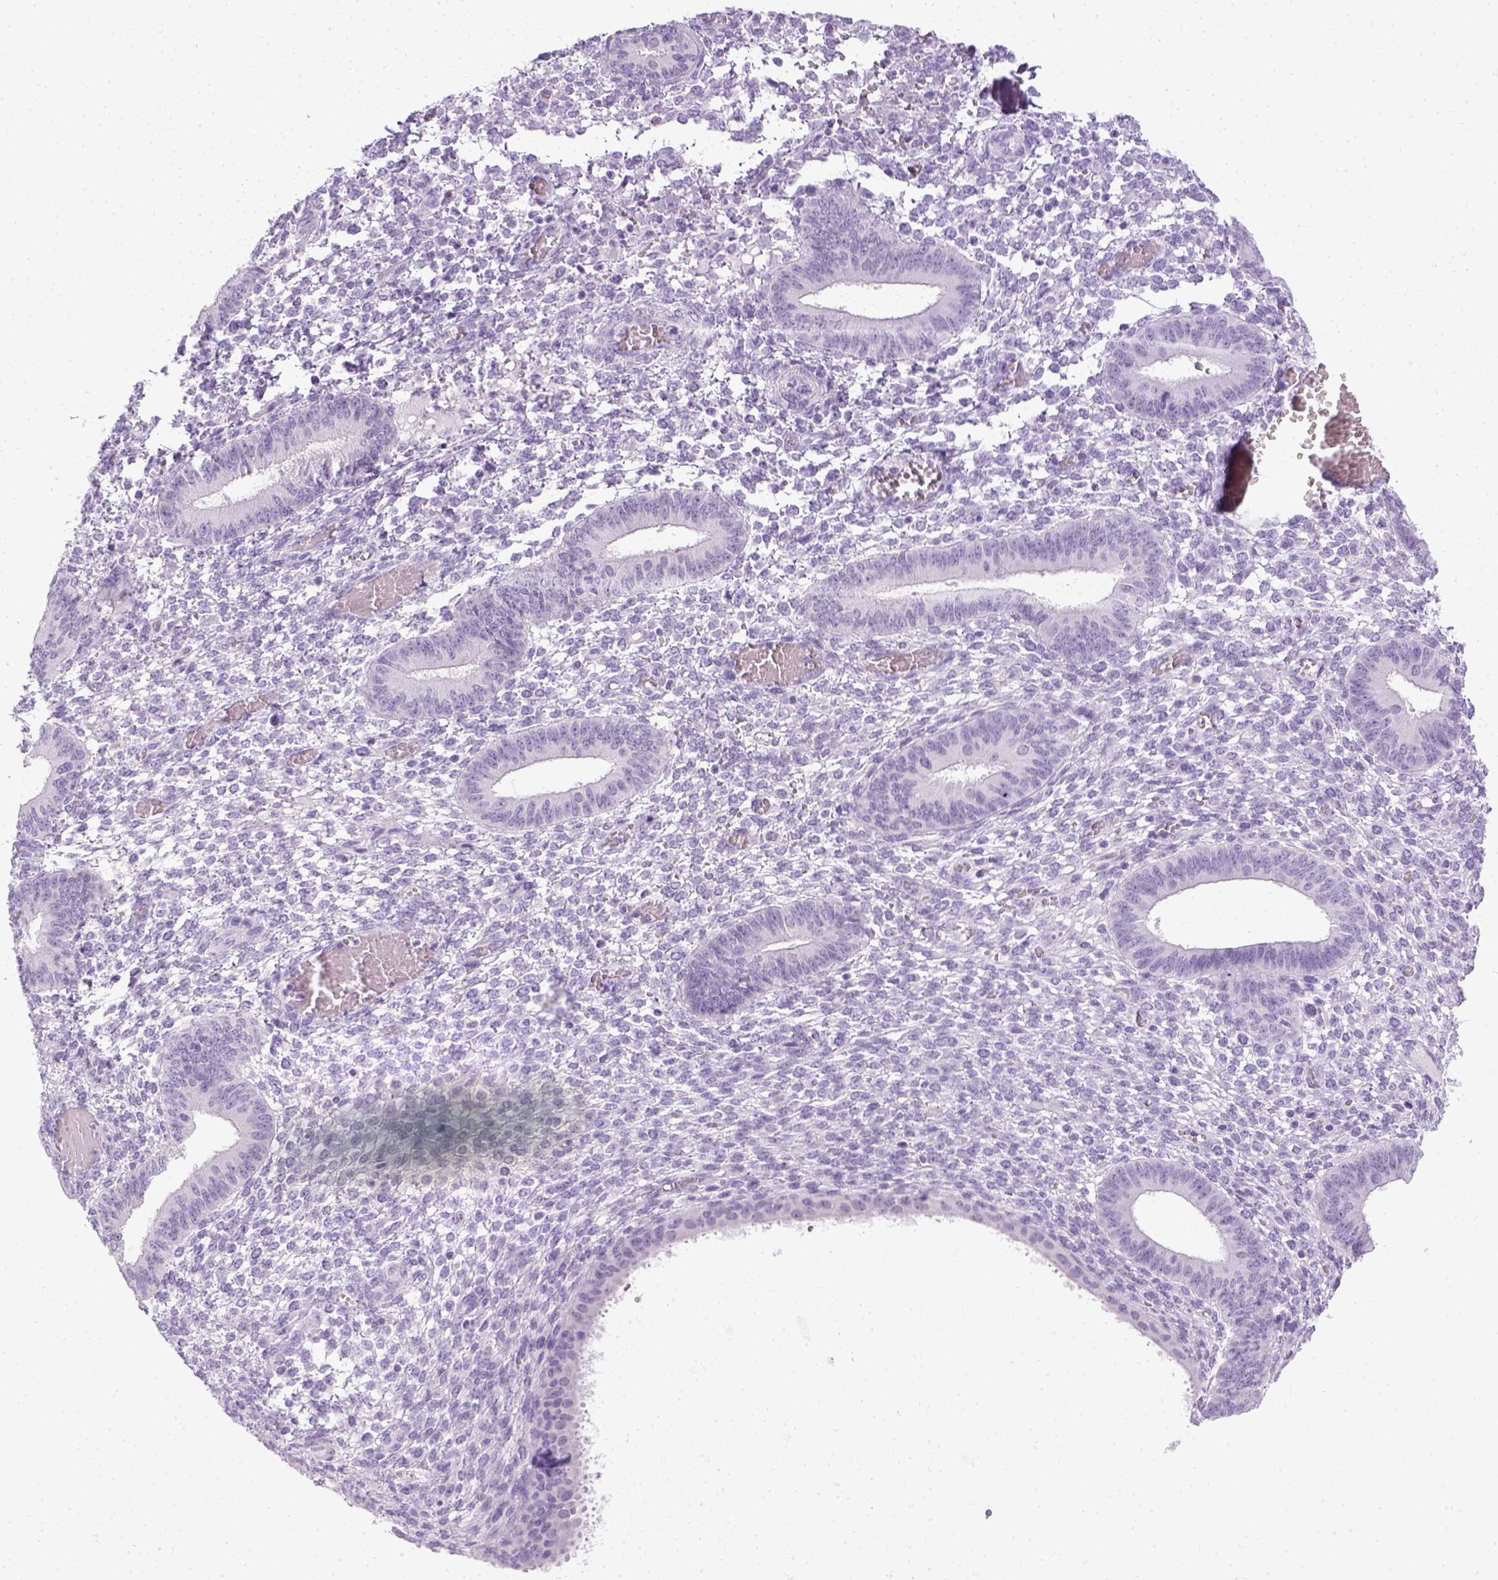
{"staining": {"intensity": "negative", "quantity": "none", "location": "none"}, "tissue": "endometrium", "cell_type": "Cells in endometrial stroma", "image_type": "normal", "snomed": [{"axis": "morphology", "description": "Normal tissue, NOS"}, {"axis": "topography", "description": "Endometrium"}], "caption": "This is an immunohistochemistry (IHC) image of unremarkable human endometrium. There is no positivity in cells in endometrial stroma.", "gene": "LGSN", "patient": {"sex": "female", "age": 42}}